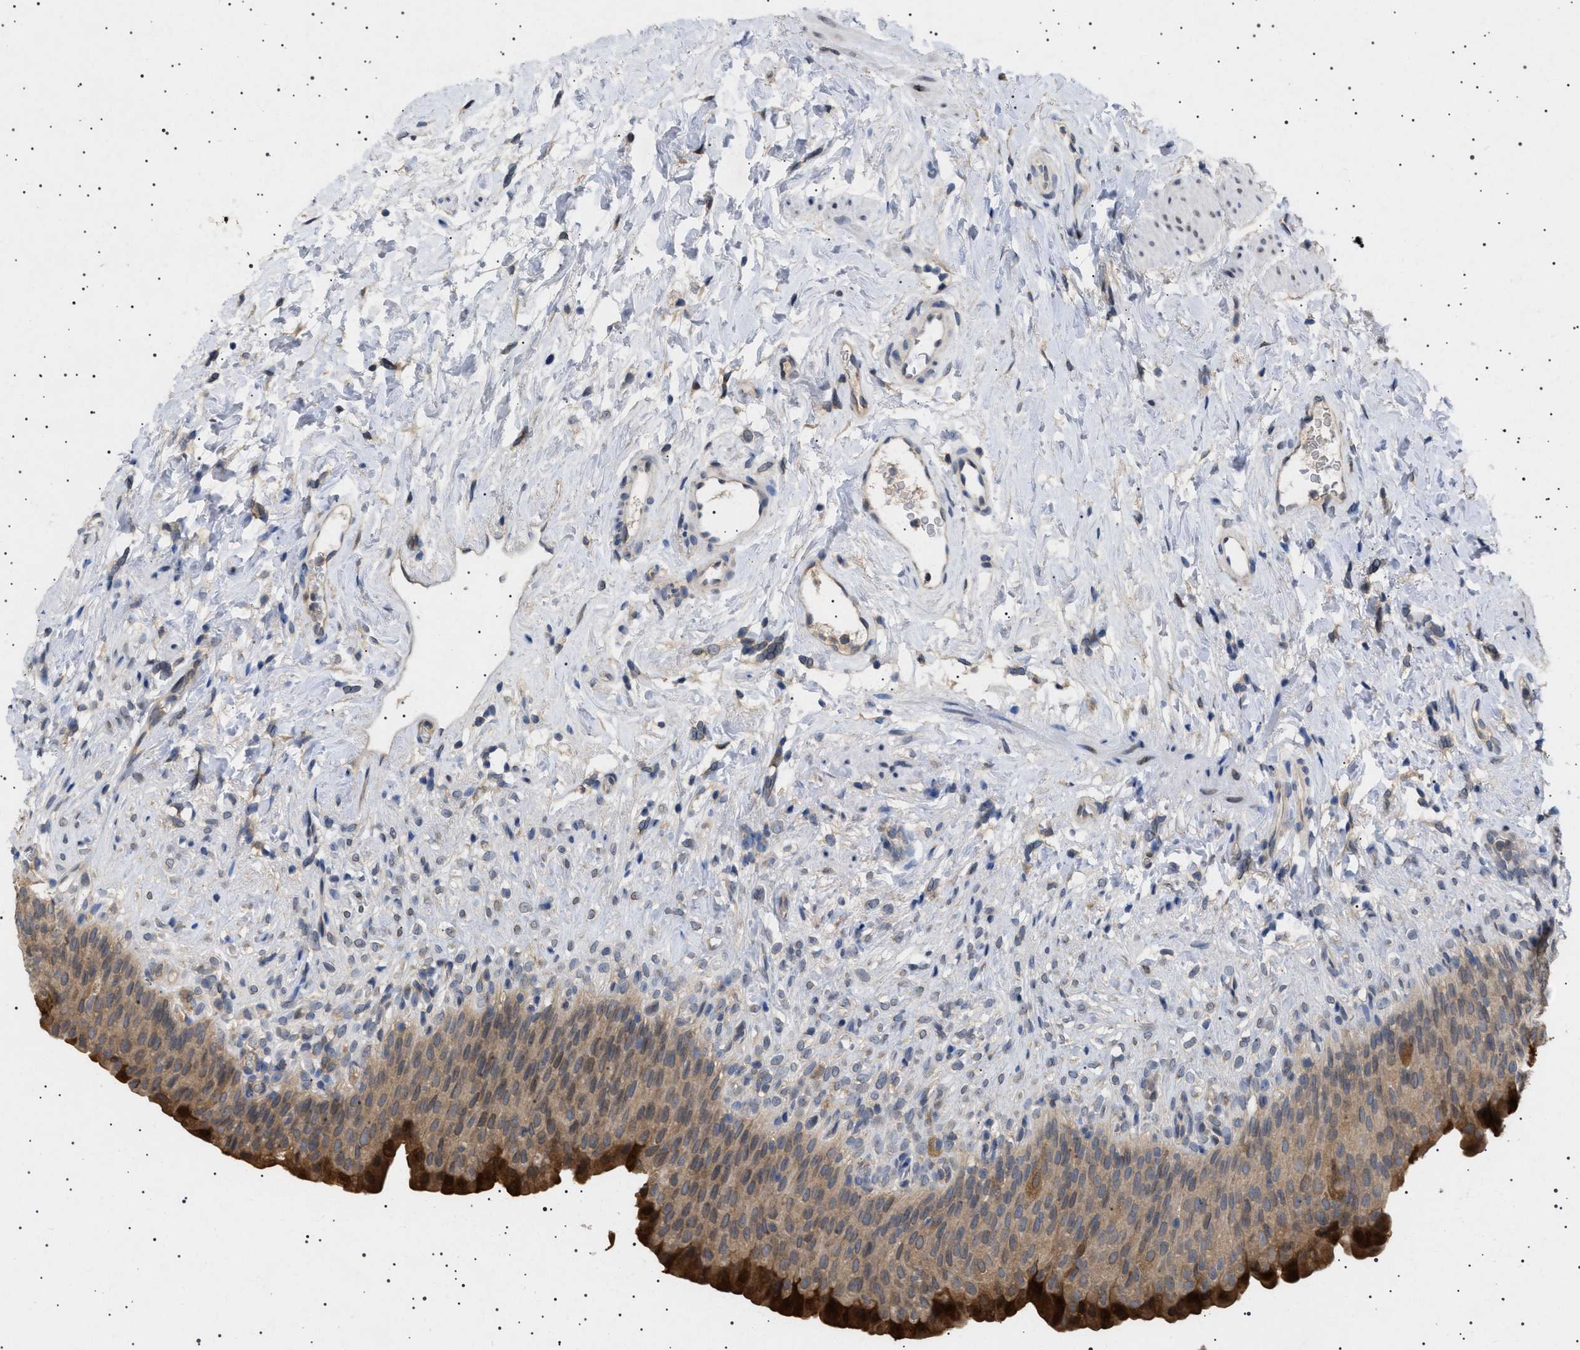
{"staining": {"intensity": "strong", "quantity": "25%-75%", "location": "cytoplasmic/membranous,nuclear"}, "tissue": "urinary bladder", "cell_type": "Urothelial cells", "image_type": "normal", "snomed": [{"axis": "morphology", "description": "Normal tissue, NOS"}, {"axis": "topography", "description": "Urinary bladder"}], "caption": "This micrograph displays immunohistochemistry (IHC) staining of benign human urinary bladder, with high strong cytoplasmic/membranous,nuclear positivity in about 25%-75% of urothelial cells.", "gene": "NUP93", "patient": {"sex": "female", "age": 79}}